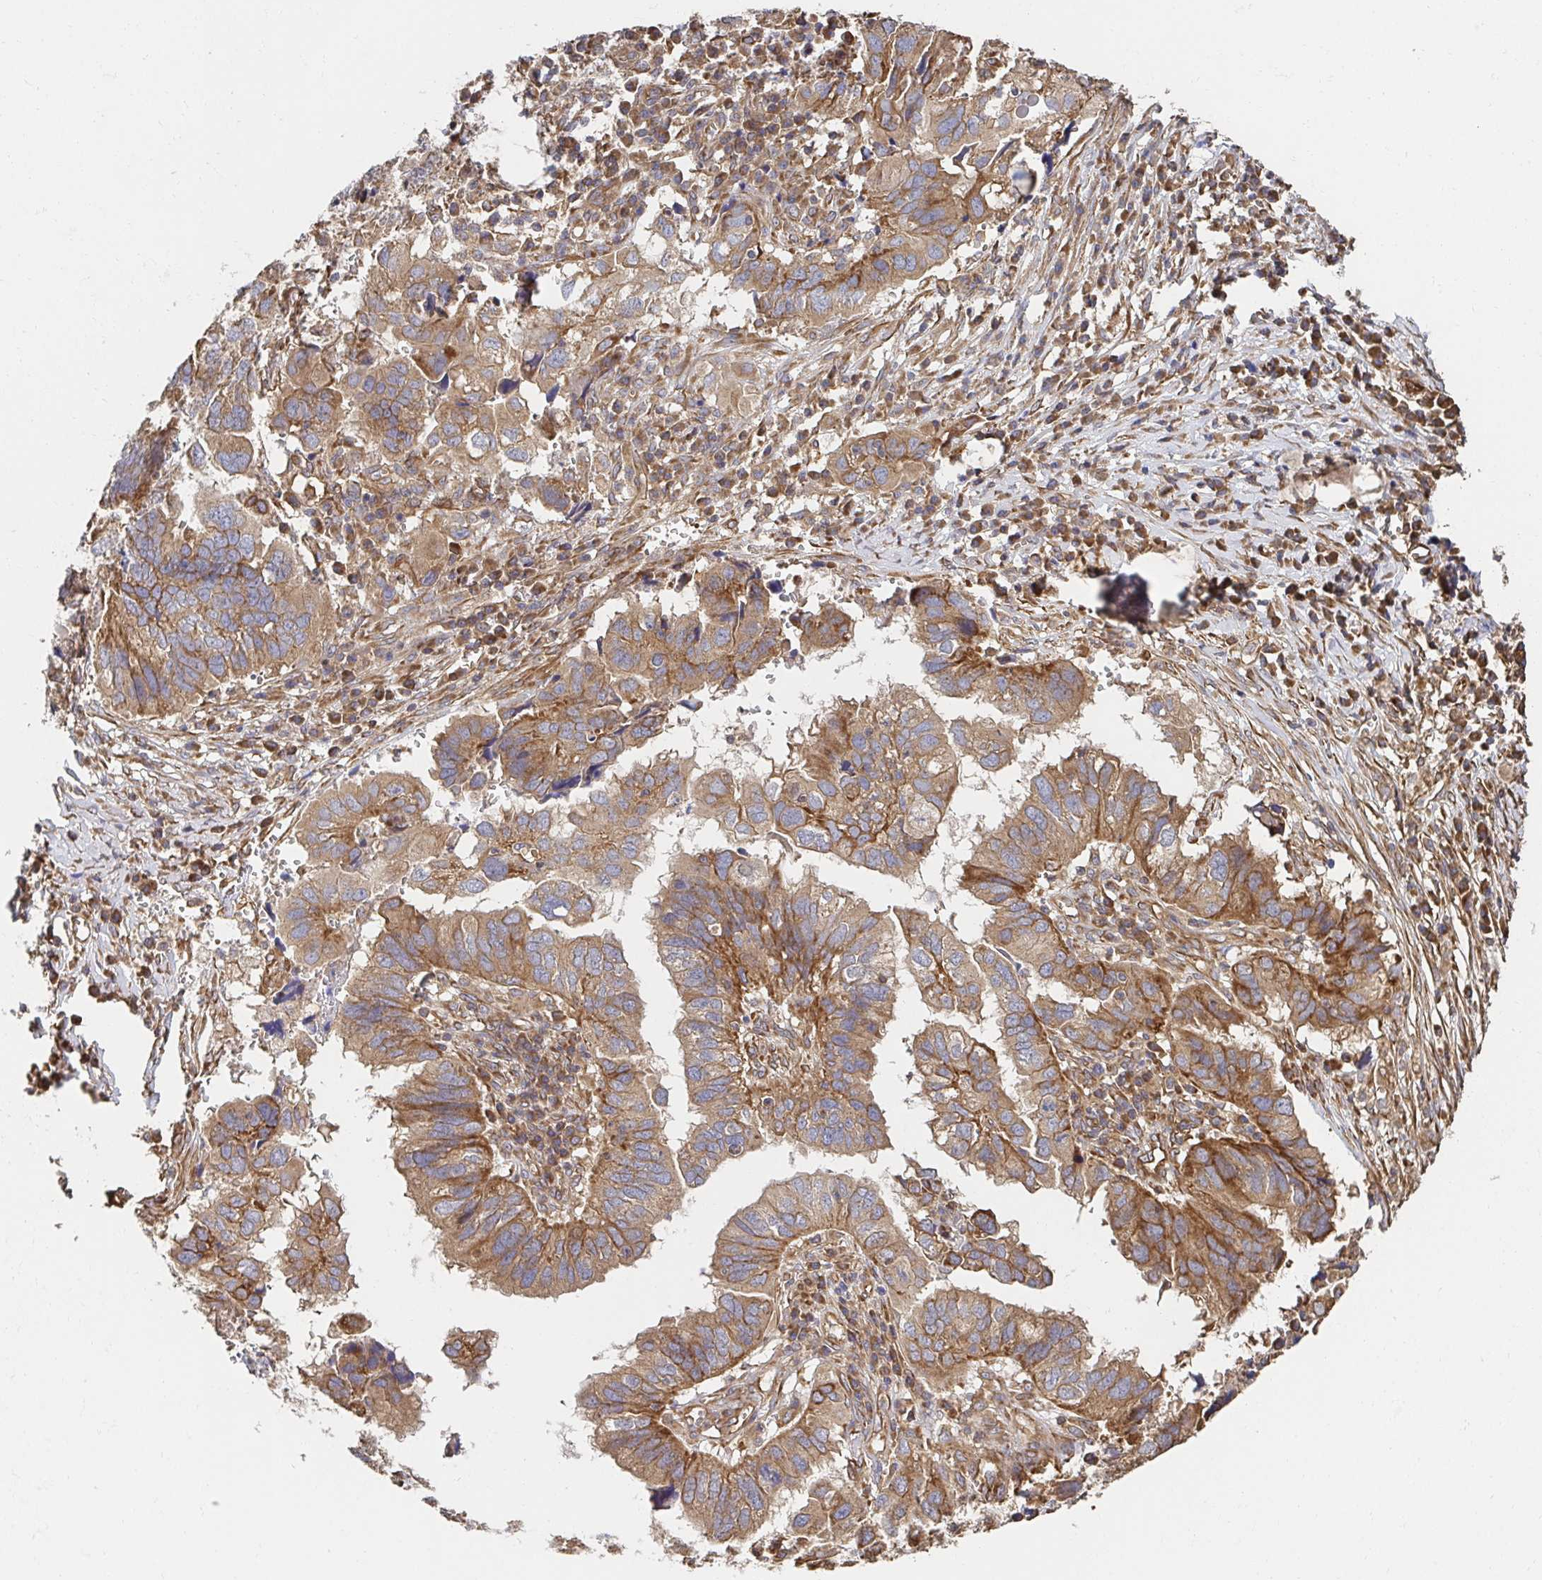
{"staining": {"intensity": "moderate", "quantity": ">75%", "location": "cytoplasmic/membranous"}, "tissue": "ovarian cancer", "cell_type": "Tumor cells", "image_type": "cancer", "snomed": [{"axis": "morphology", "description": "Cystadenocarcinoma, serous, NOS"}, {"axis": "topography", "description": "Ovary"}], "caption": "IHC micrograph of human ovarian serous cystadenocarcinoma stained for a protein (brown), which demonstrates medium levels of moderate cytoplasmic/membranous positivity in about >75% of tumor cells.", "gene": "APBB1", "patient": {"sex": "female", "age": 79}}